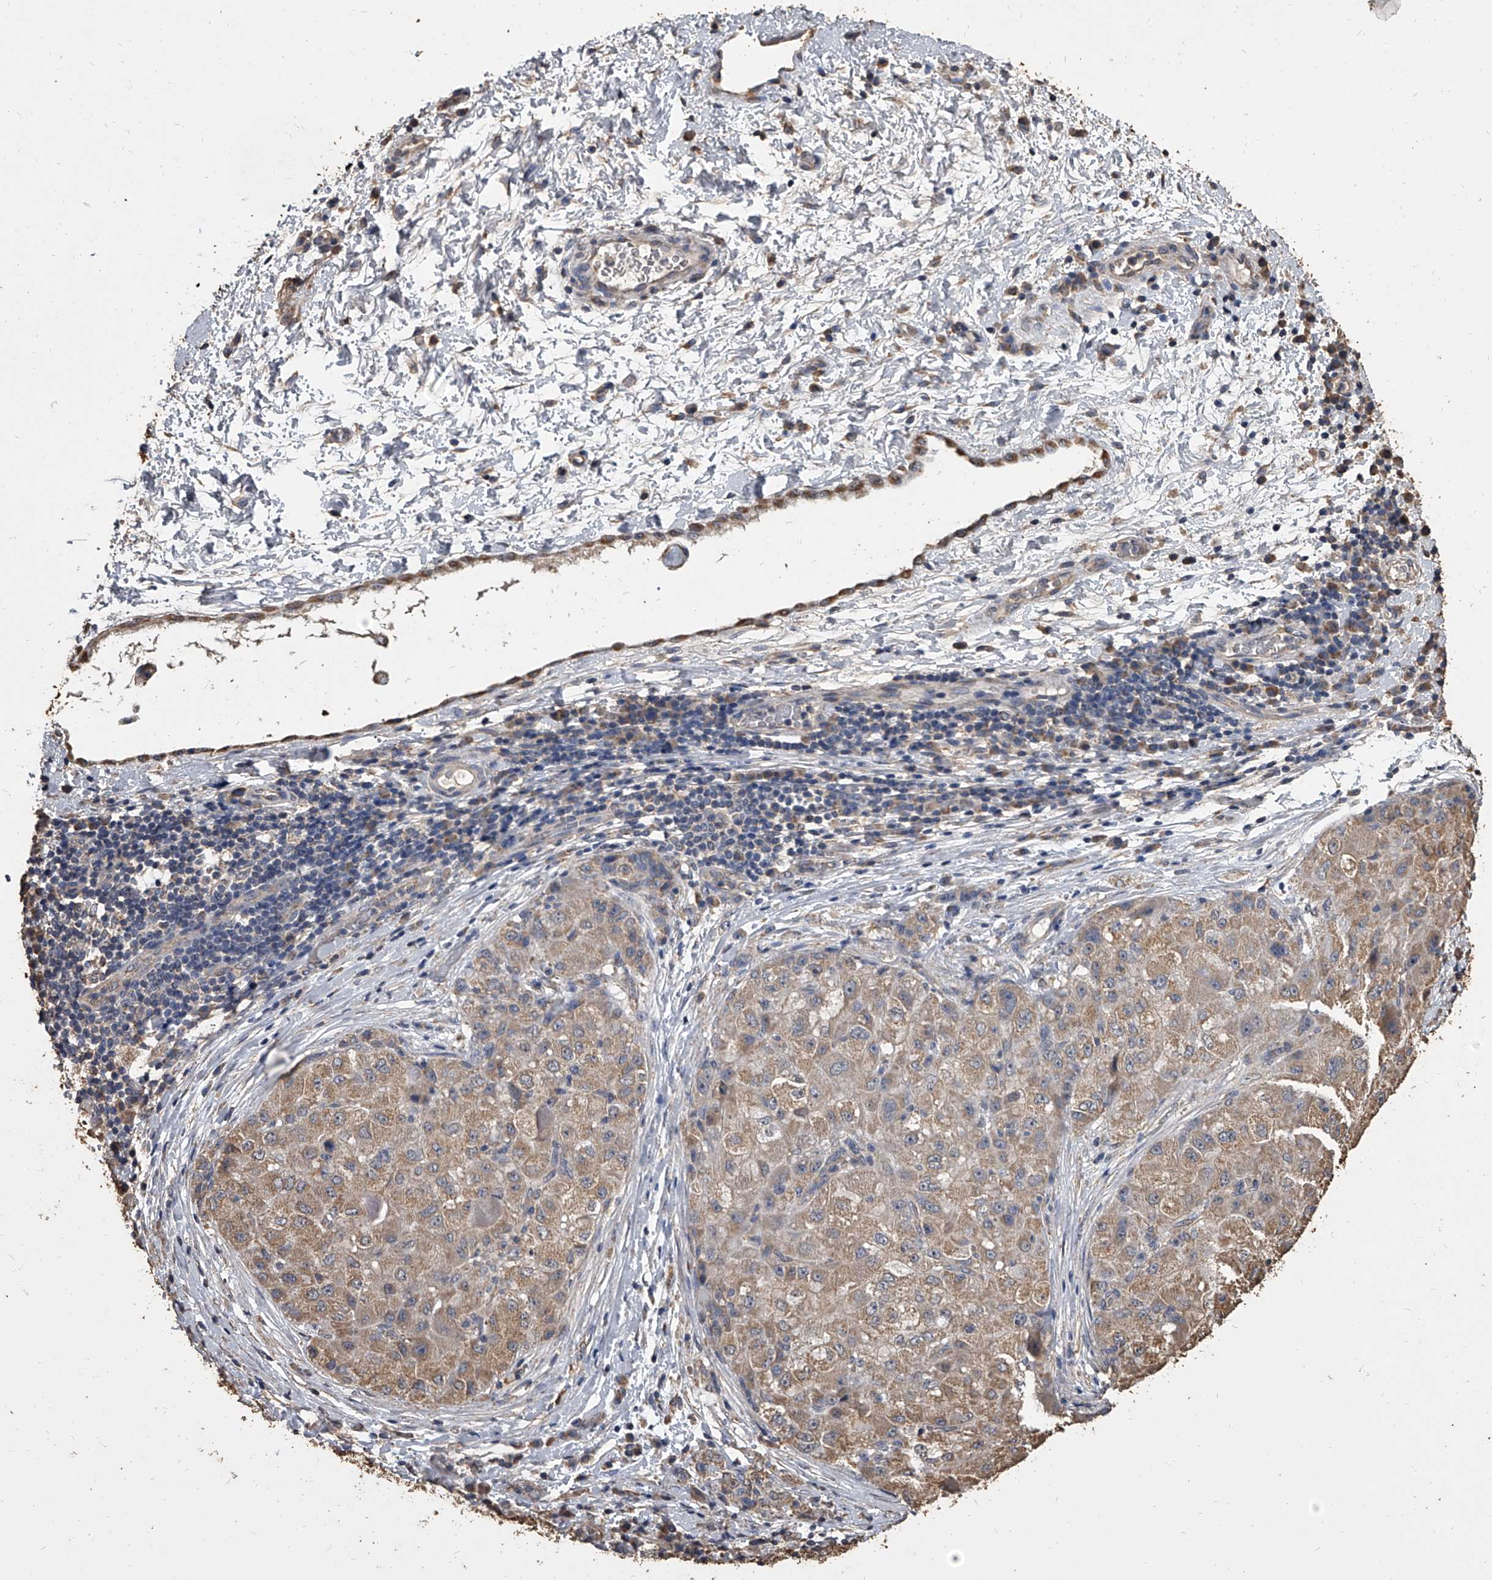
{"staining": {"intensity": "moderate", "quantity": ">75%", "location": "cytoplasmic/membranous"}, "tissue": "liver cancer", "cell_type": "Tumor cells", "image_type": "cancer", "snomed": [{"axis": "morphology", "description": "Carcinoma, Hepatocellular, NOS"}, {"axis": "topography", "description": "Liver"}], "caption": "Liver cancer stained with a protein marker shows moderate staining in tumor cells.", "gene": "MRPL28", "patient": {"sex": "male", "age": 80}}